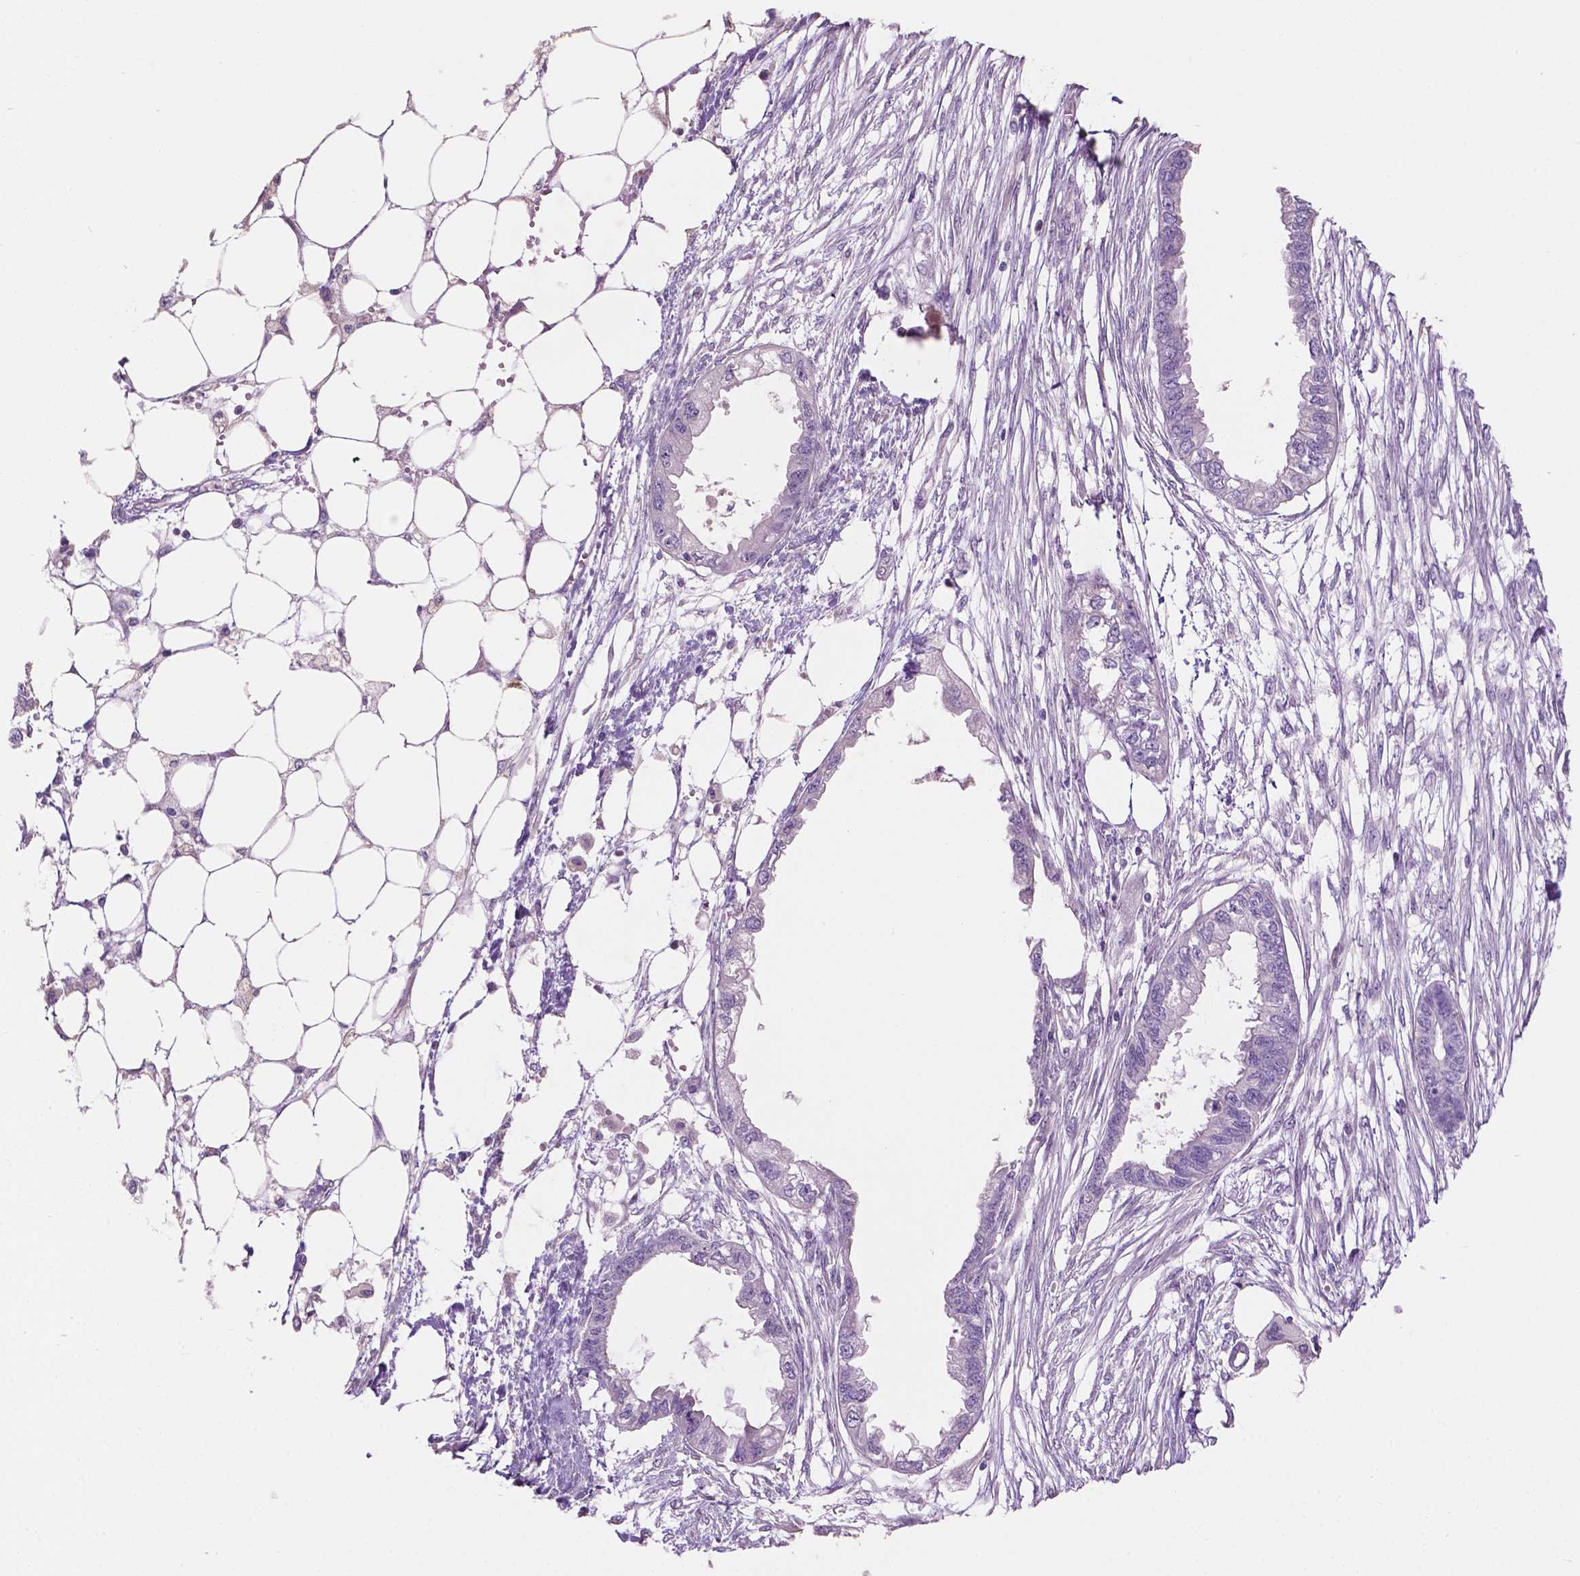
{"staining": {"intensity": "negative", "quantity": "none", "location": "none"}, "tissue": "endometrial cancer", "cell_type": "Tumor cells", "image_type": "cancer", "snomed": [{"axis": "morphology", "description": "Adenocarcinoma, NOS"}, {"axis": "morphology", "description": "Adenocarcinoma, metastatic, NOS"}, {"axis": "topography", "description": "Adipose tissue"}, {"axis": "topography", "description": "Endometrium"}], "caption": "IHC histopathology image of endometrial cancer stained for a protein (brown), which reveals no expression in tumor cells.", "gene": "CLDN17", "patient": {"sex": "female", "age": 67}}